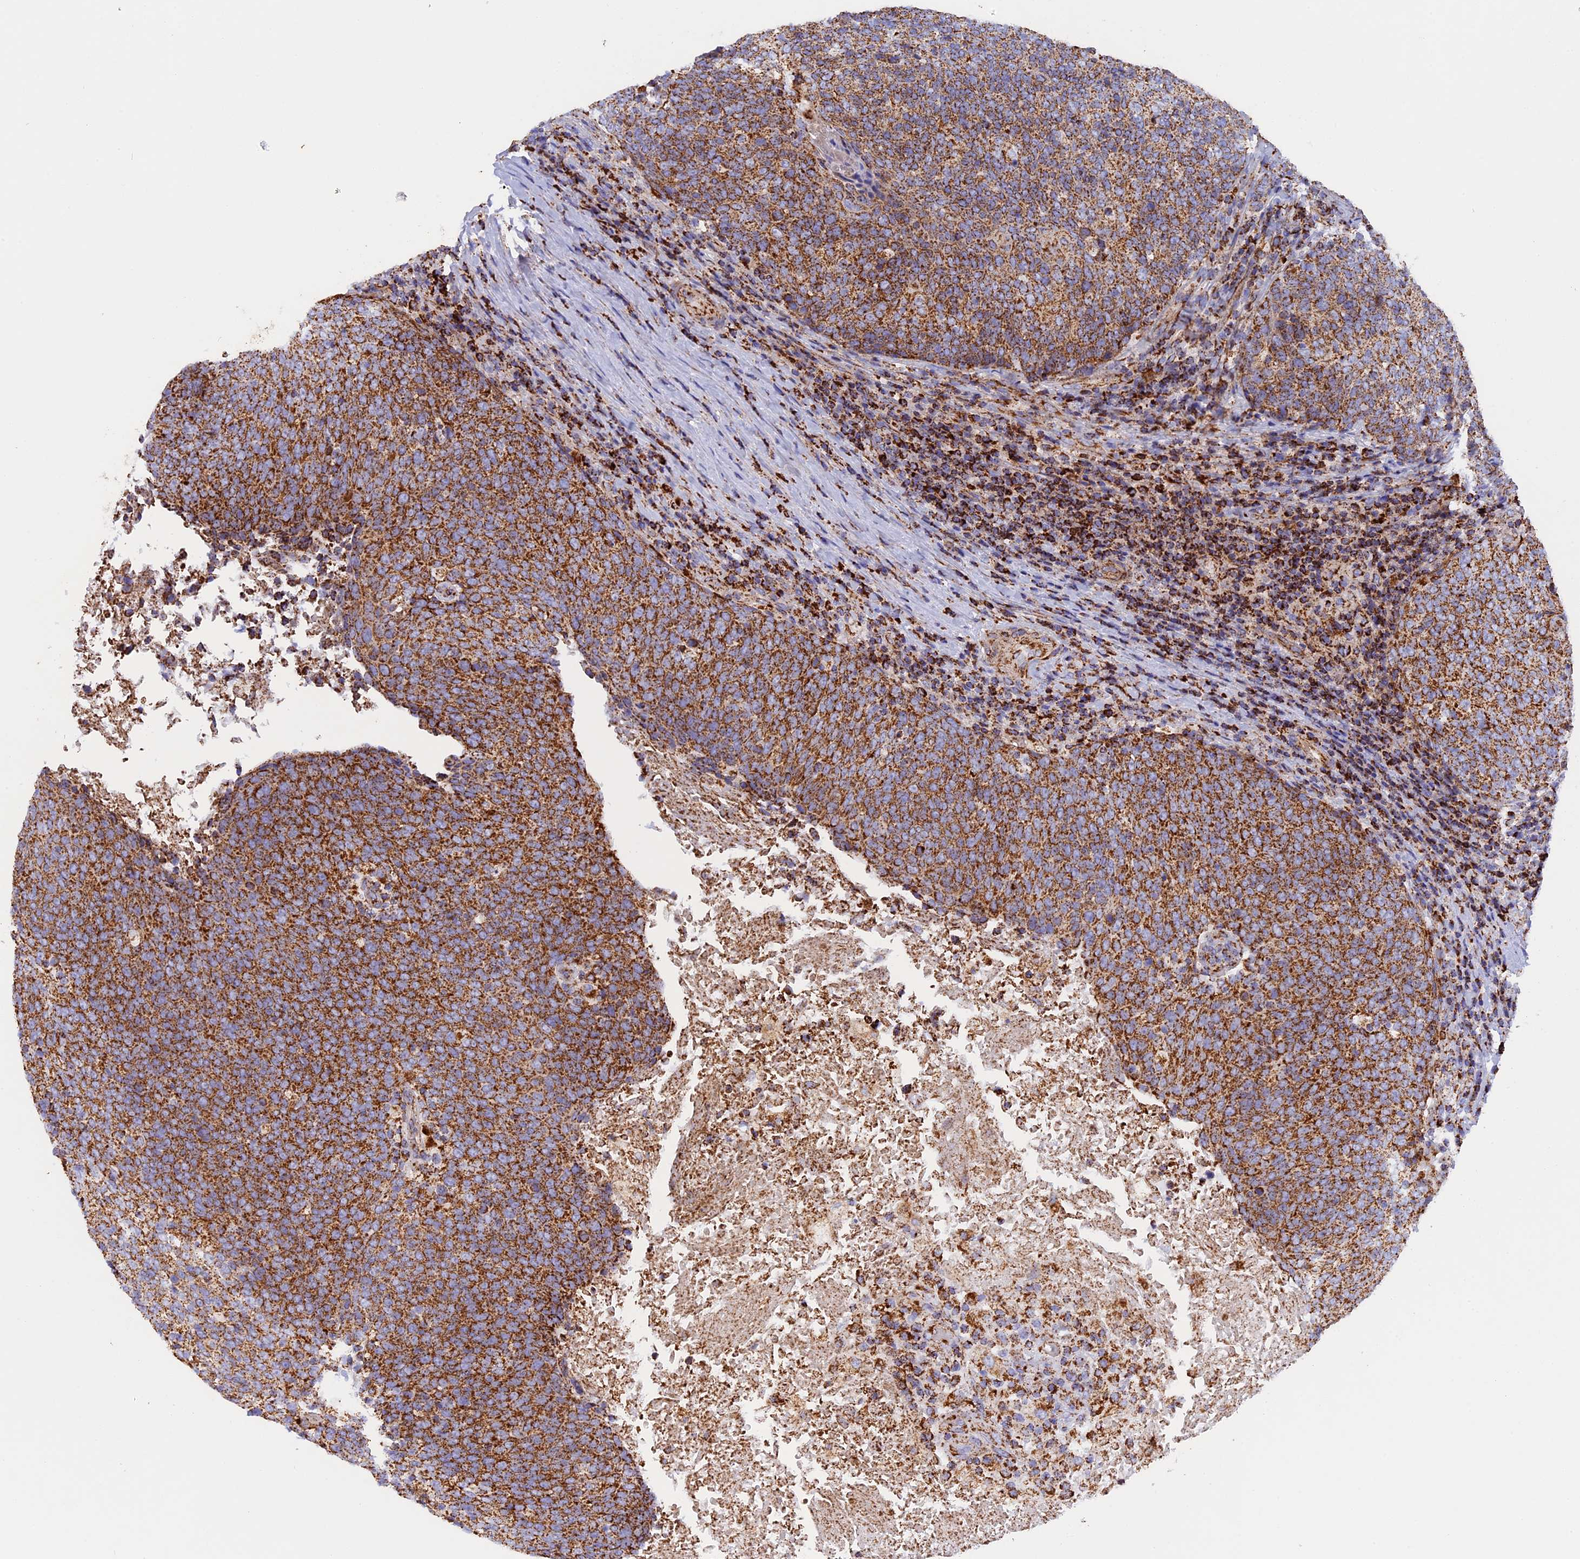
{"staining": {"intensity": "strong", "quantity": ">75%", "location": "cytoplasmic/membranous"}, "tissue": "head and neck cancer", "cell_type": "Tumor cells", "image_type": "cancer", "snomed": [{"axis": "morphology", "description": "Squamous cell carcinoma, NOS"}, {"axis": "morphology", "description": "Squamous cell carcinoma, metastatic, NOS"}, {"axis": "topography", "description": "Lymph node"}, {"axis": "topography", "description": "Head-Neck"}], "caption": "IHC histopathology image of metastatic squamous cell carcinoma (head and neck) stained for a protein (brown), which shows high levels of strong cytoplasmic/membranous expression in about >75% of tumor cells.", "gene": "UQCRB", "patient": {"sex": "male", "age": 62}}